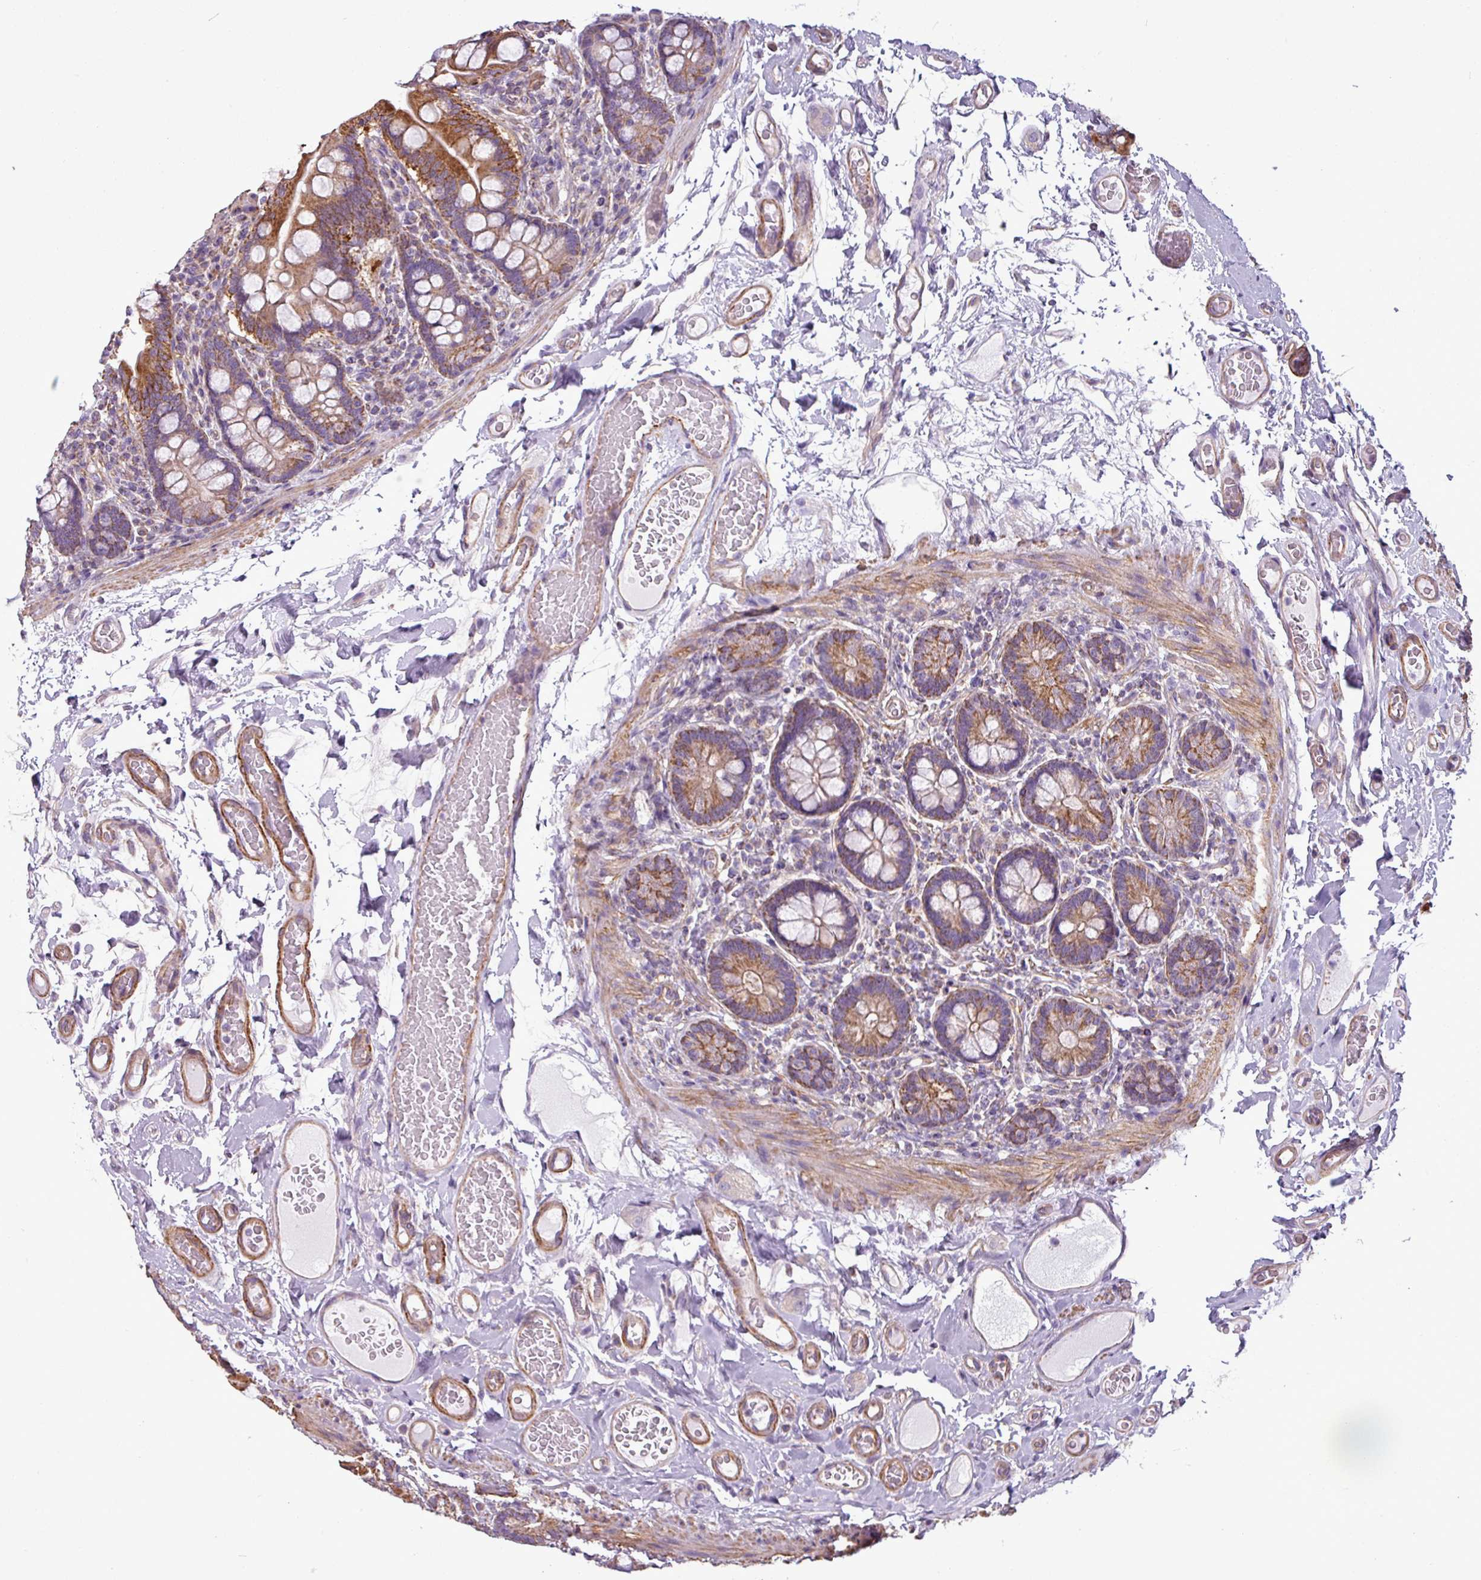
{"staining": {"intensity": "strong", "quantity": "25%-75%", "location": "cytoplasmic/membranous"}, "tissue": "small intestine", "cell_type": "Glandular cells", "image_type": "normal", "snomed": [{"axis": "morphology", "description": "Normal tissue, NOS"}, {"axis": "topography", "description": "Small intestine"}], "caption": "Small intestine stained with a brown dye reveals strong cytoplasmic/membranous positive staining in approximately 25%-75% of glandular cells.", "gene": "BTN2A2", "patient": {"sex": "female", "age": 64}}